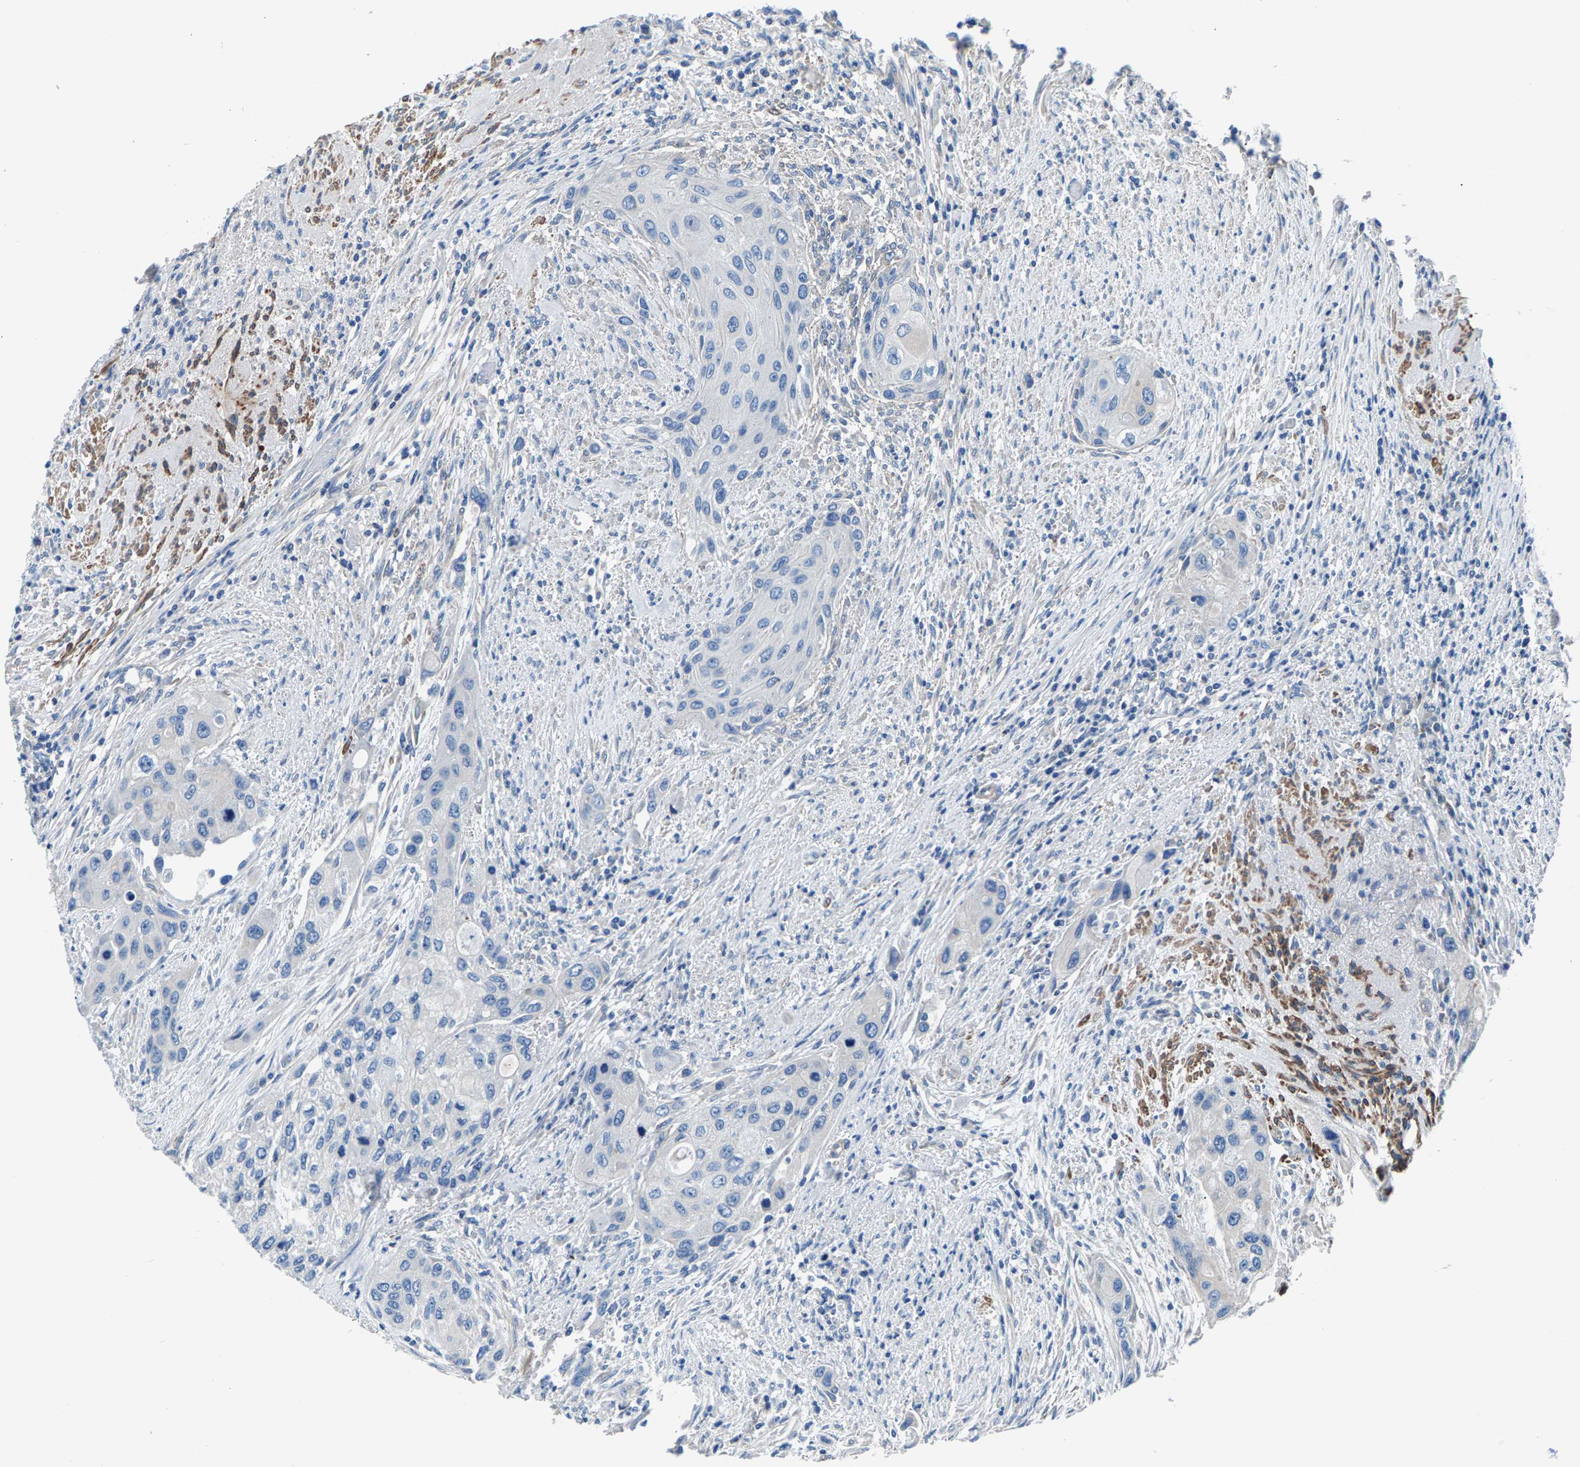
{"staining": {"intensity": "negative", "quantity": "none", "location": "none"}, "tissue": "urothelial cancer", "cell_type": "Tumor cells", "image_type": "cancer", "snomed": [{"axis": "morphology", "description": "Urothelial carcinoma, High grade"}, {"axis": "topography", "description": "Urinary bladder"}], "caption": "Tumor cells are negative for brown protein staining in urothelial carcinoma (high-grade).", "gene": "CDRT4", "patient": {"sex": "female", "age": 56}}